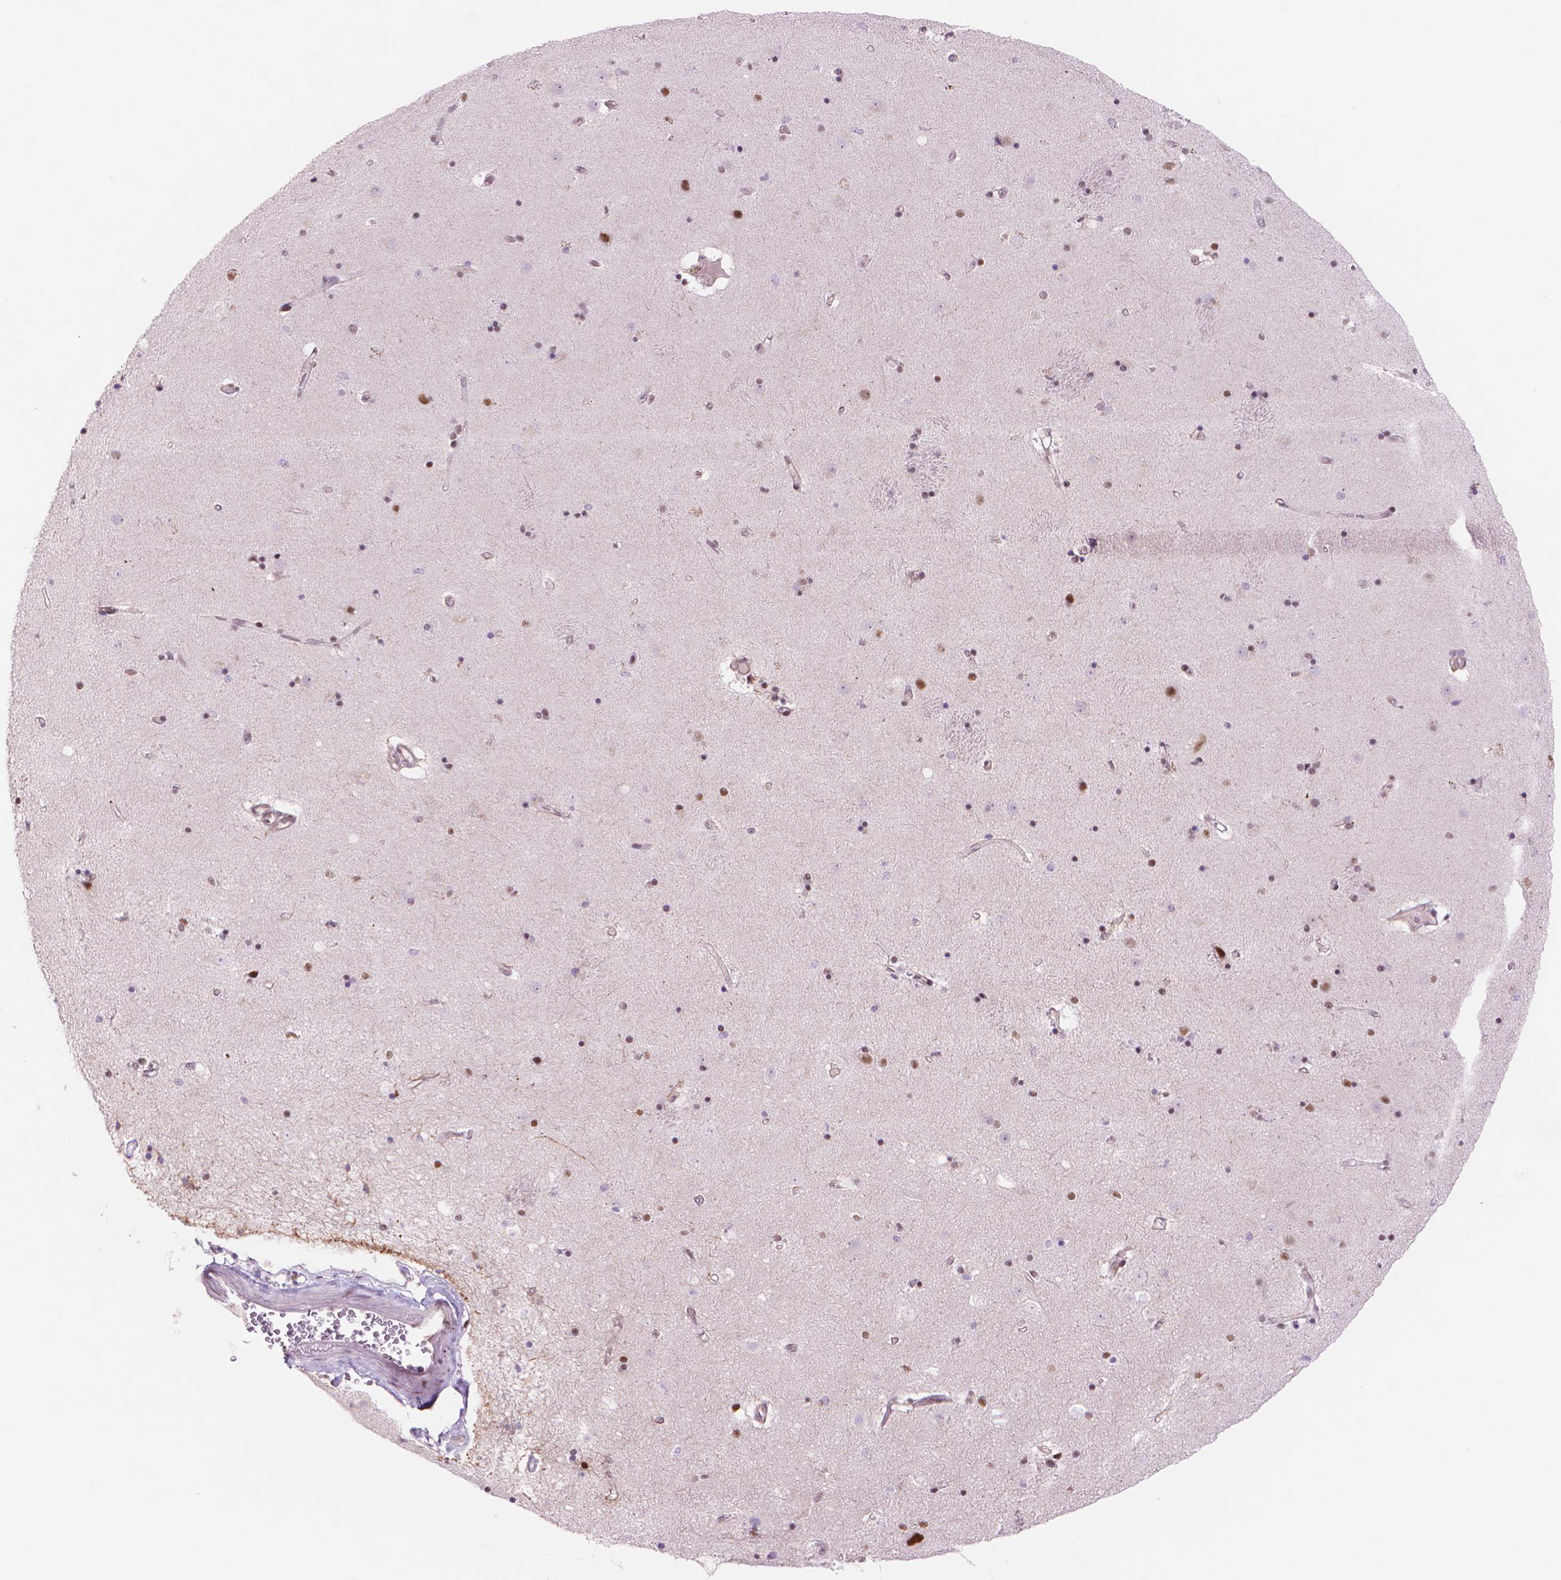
{"staining": {"intensity": "moderate", "quantity": "<25%", "location": "nuclear"}, "tissue": "caudate", "cell_type": "Glial cells", "image_type": "normal", "snomed": [{"axis": "morphology", "description": "Normal tissue, NOS"}, {"axis": "topography", "description": "Lateral ventricle wall"}], "caption": "A brown stain labels moderate nuclear positivity of a protein in glial cells of normal human caudate. The staining is performed using DAB (3,3'-diaminobenzidine) brown chromogen to label protein expression. The nuclei are counter-stained blue using hematoxylin.", "gene": "POLR3D", "patient": {"sex": "female", "age": 71}}